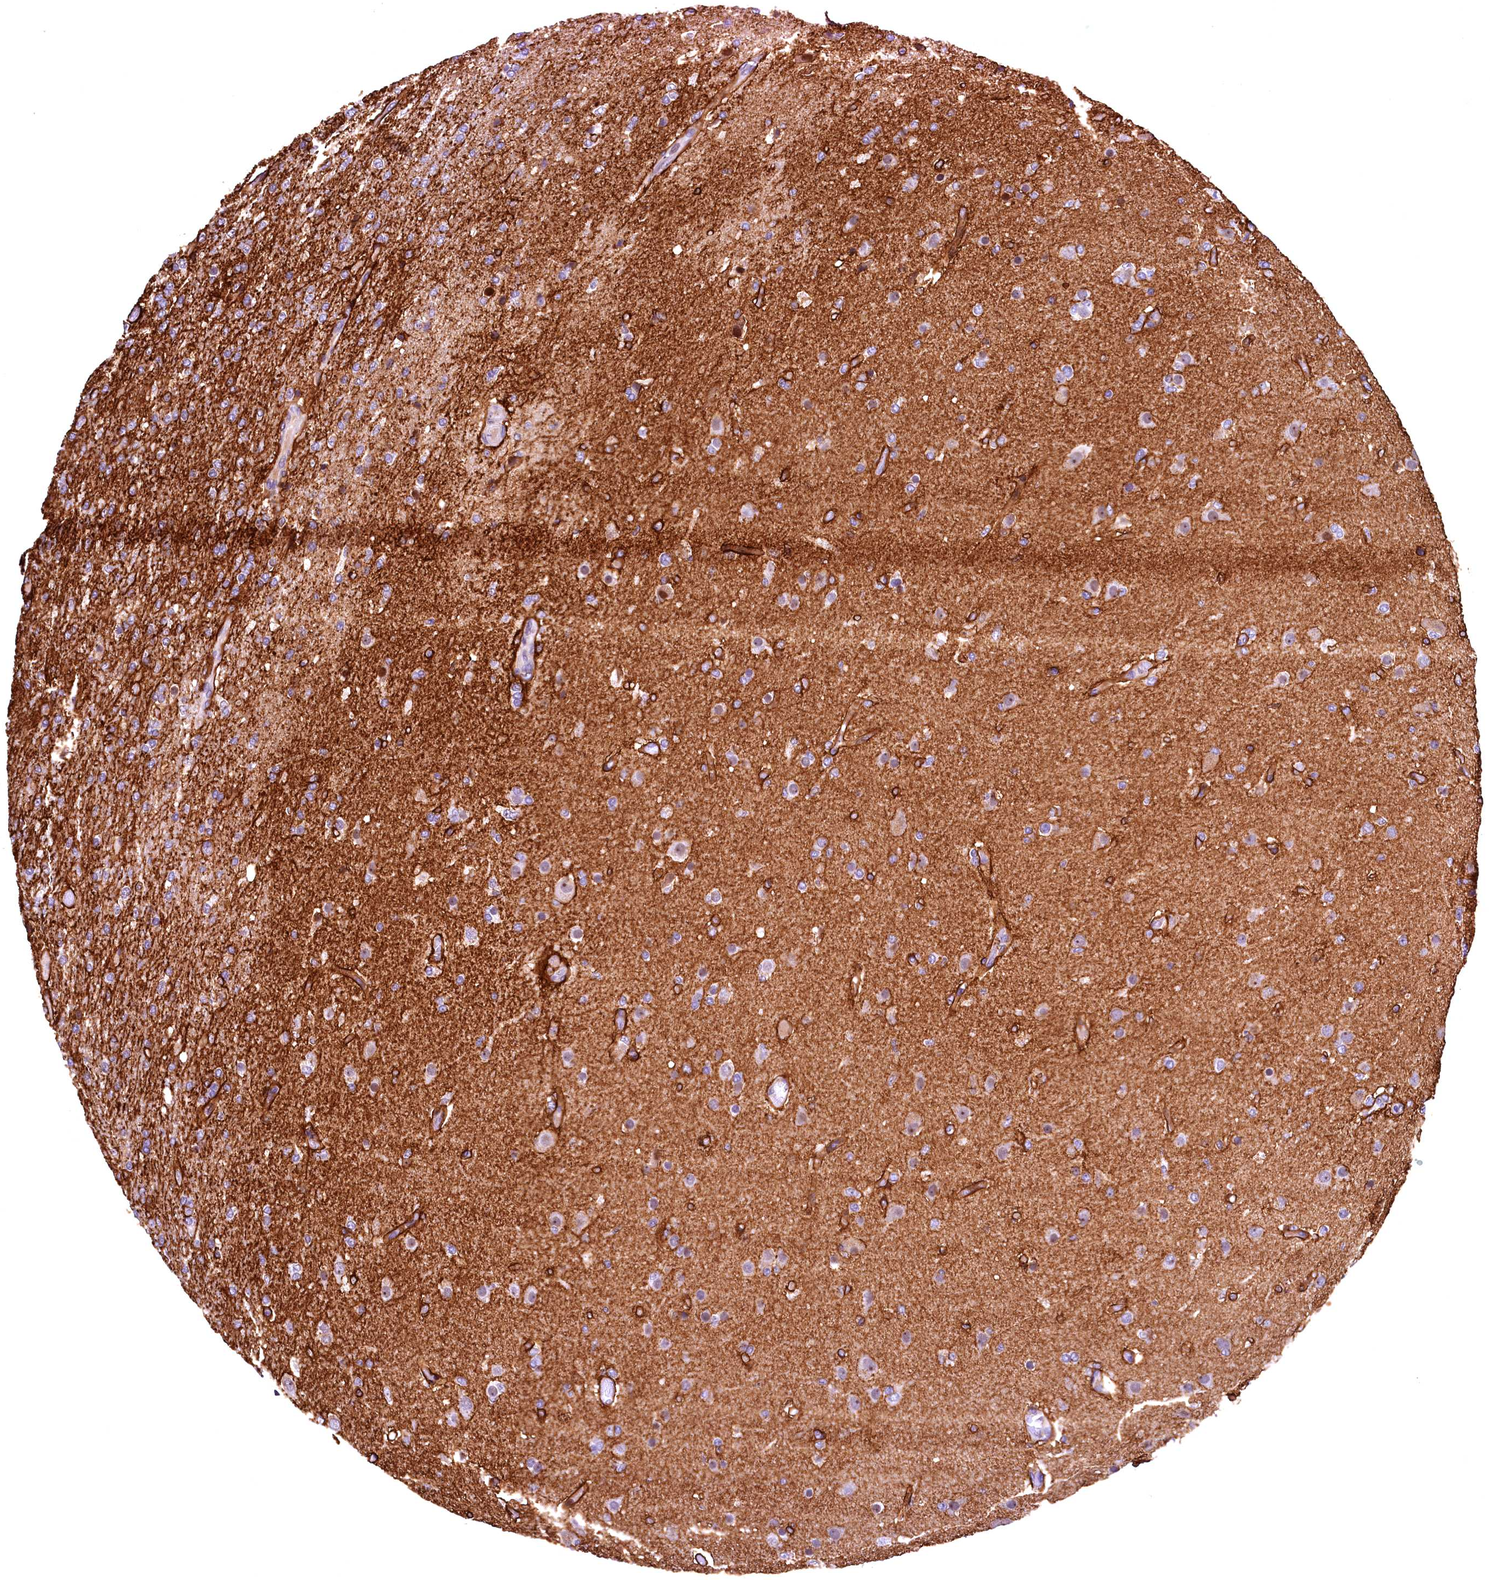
{"staining": {"intensity": "negative", "quantity": "none", "location": "none"}, "tissue": "glioma", "cell_type": "Tumor cells", "image_type": "cancer", "snomed": [{"axis": "morphology", "description": "Glioma, malignant, High grade"}, {"axis": "topography", "description": "Brain"}], "caption": "Immunohistochemistry (IHC) micrograph of glioma stained for a protein (brown), which reveals no expression in tumor cells.", "gene": "LATS2", "patient": {"sex": "female", "age": 74}}